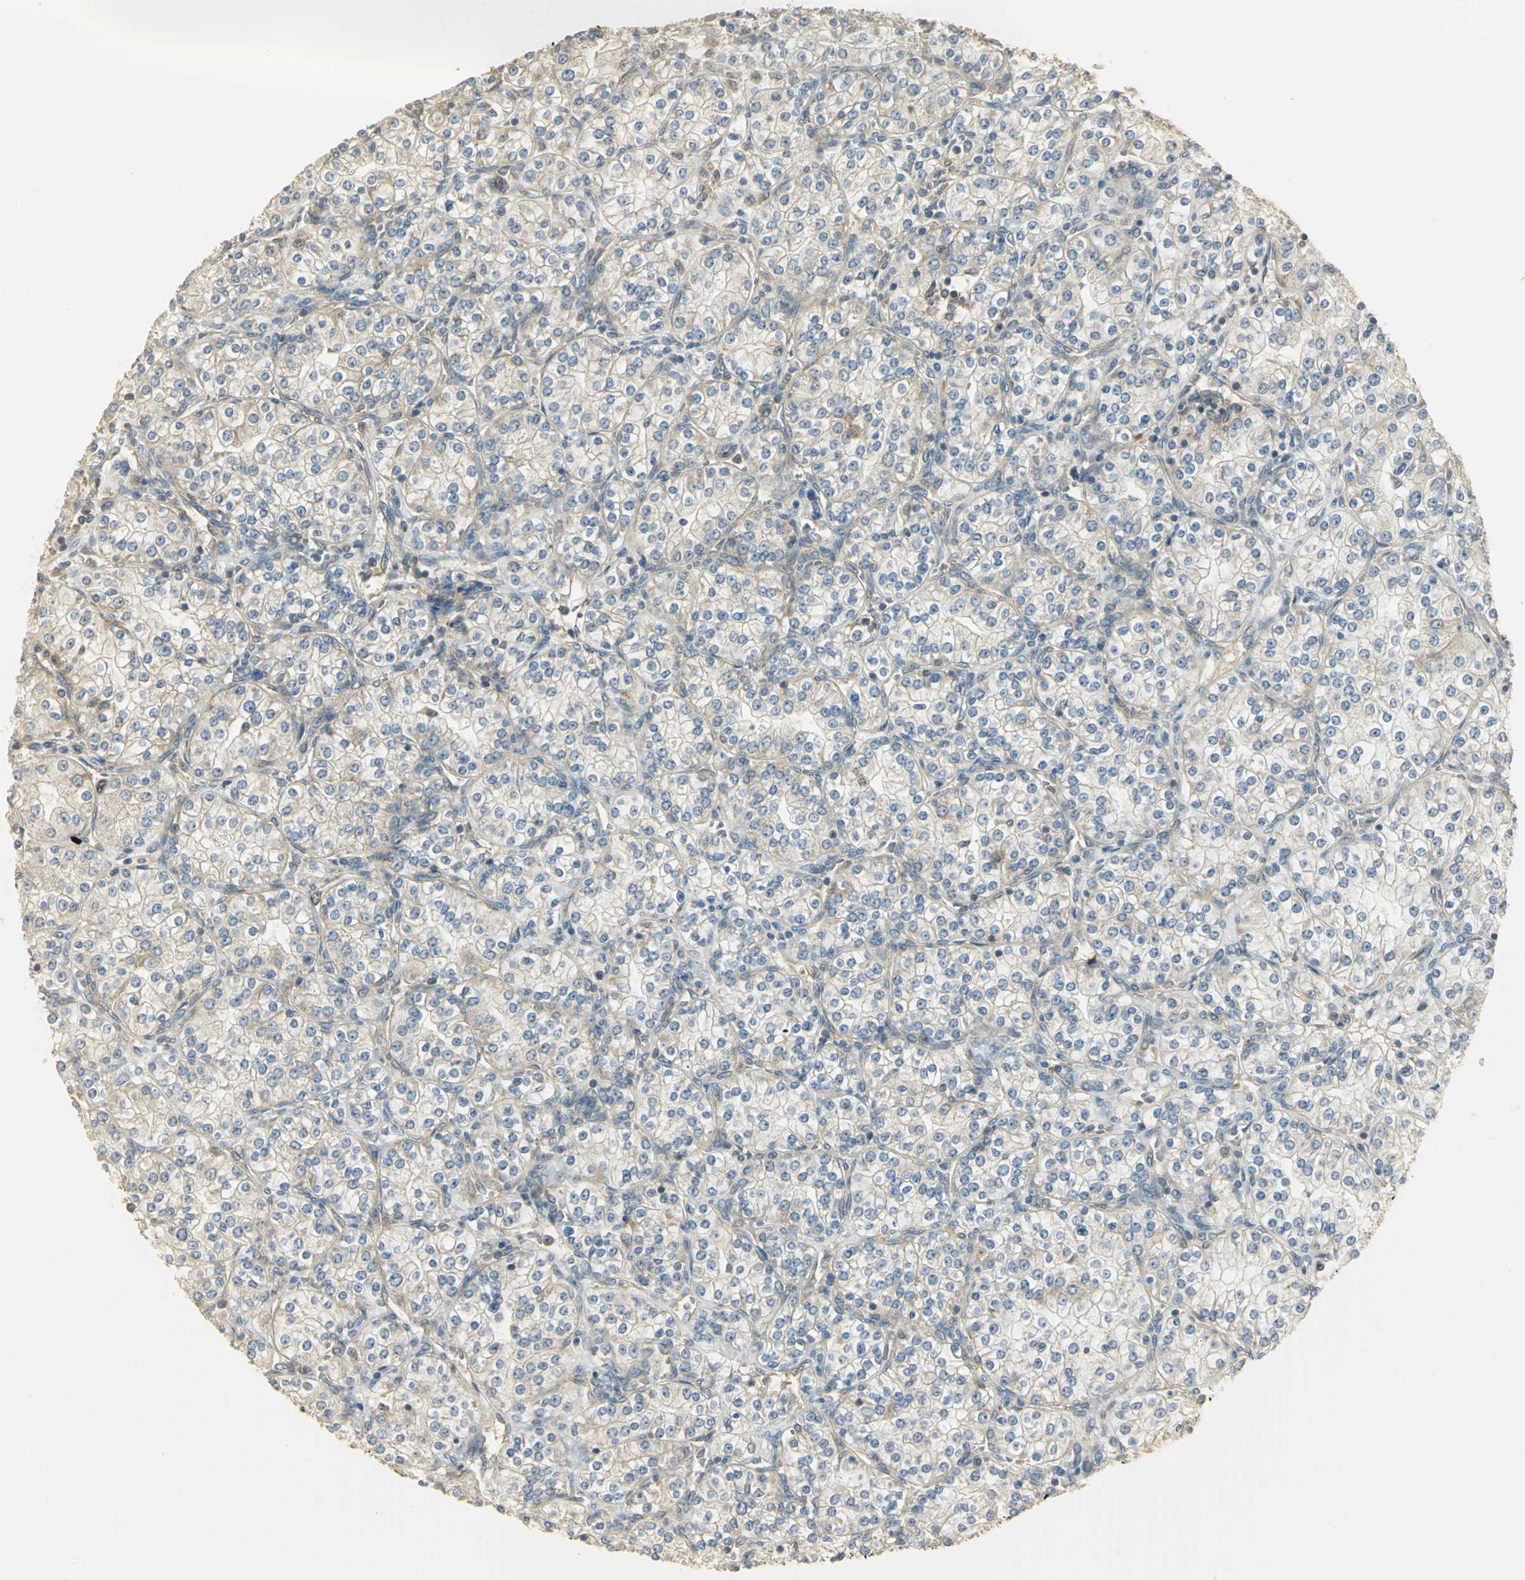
{"staining": {"intensity": "weak", "quantity": "25%-75%", "location": "cytoplasmic/membranous"}, "tissue": "renal cancer", "cell_type": "Tumor cells", "image_type": "cancer", "snomed": [{"axis": "morphology", "description": "Adenocarcinoma, NOS"}, {"axis": "topography", "description": "Kidney"}], "caption": "Renal adenocarcinoma stained with immunohistochemistry reveals weak cytoplasmic/membranous expression in about 25%-75% of tumor cells.", "gene": "RARS1", "patient": {"sex": "male", "age": 77}}